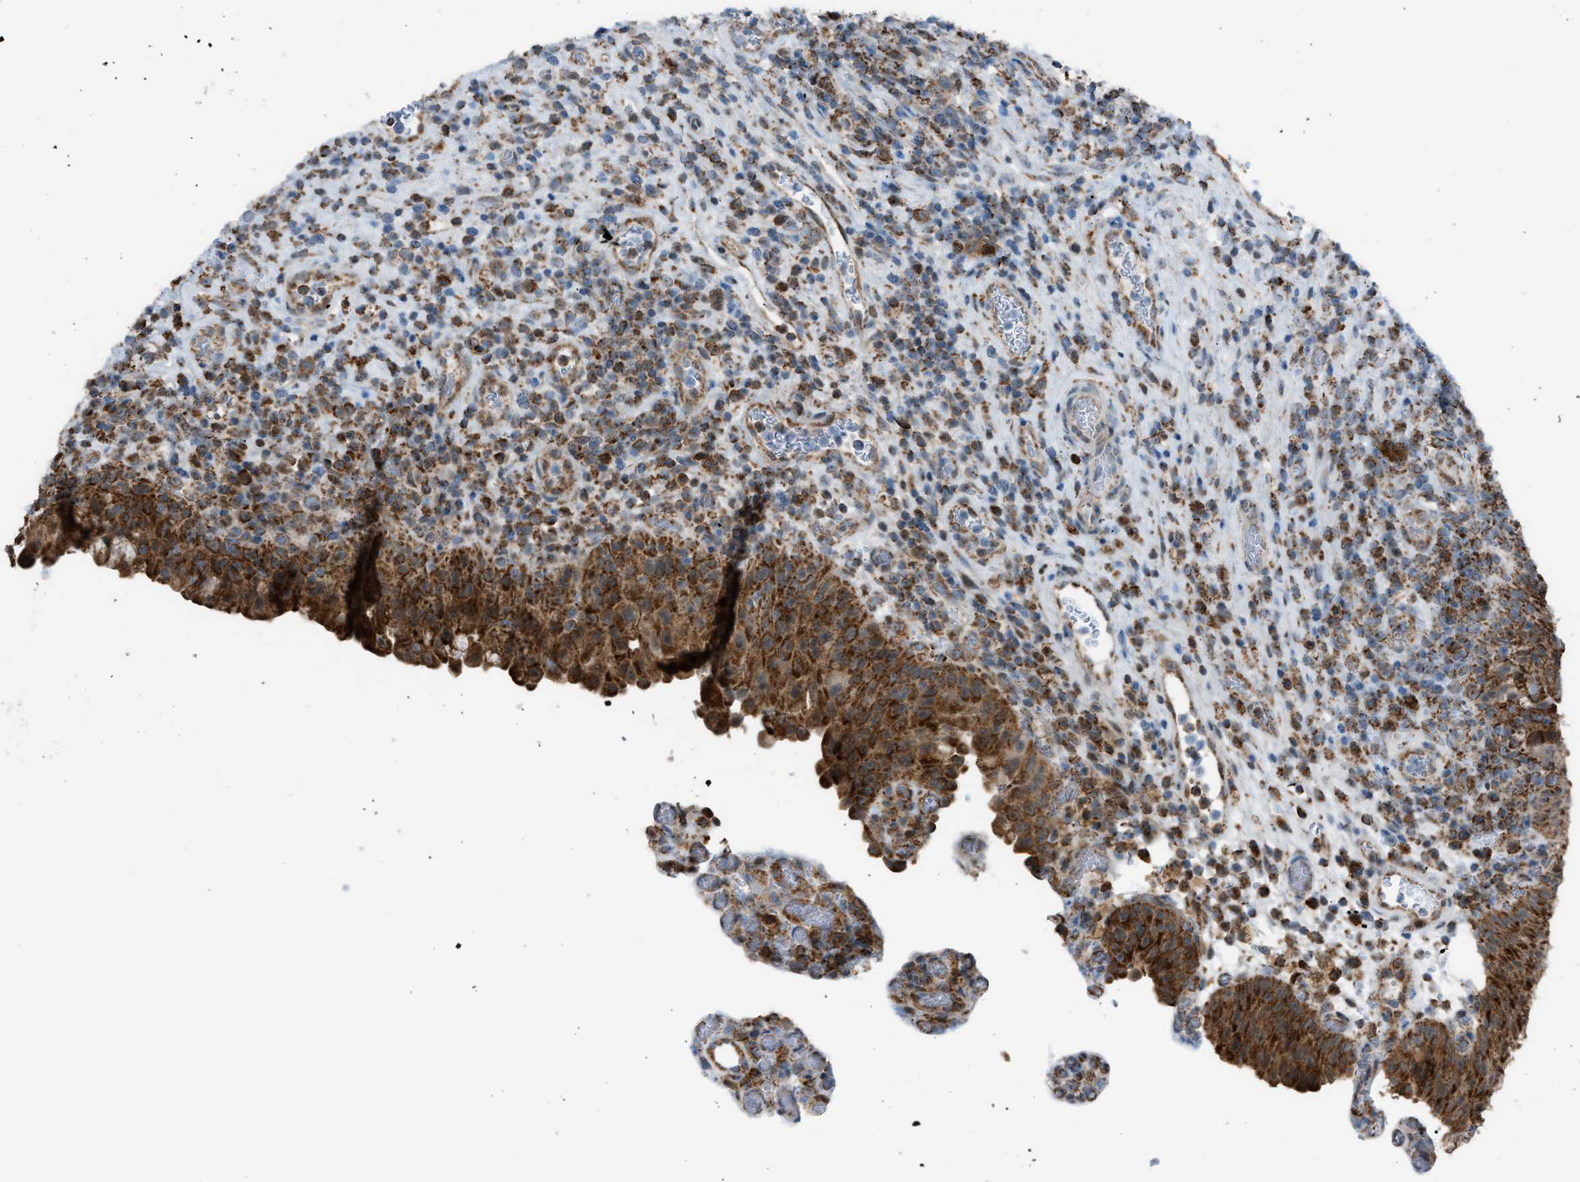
{"staining": {"intensity": "strong", "quantity": ">75%", "location": "cytoplasmic/membranous"}, "tissue": "urothelial cancer", "cell_type": "Tumor cells", "image_type": "cancer", "snomed": [{"axis": "morphology", "description": "Urothelial carcinoma, Low grade"}, {"axis": "topography", "description": "Urinary bladder"}], "caption": "Tumor cells display high levels of strong cytoplasmic/membranous positivity in about >75% of cells in urothelial cancer.", "gene": "SRM", "patient": {"sex": "female", "age": 75}}